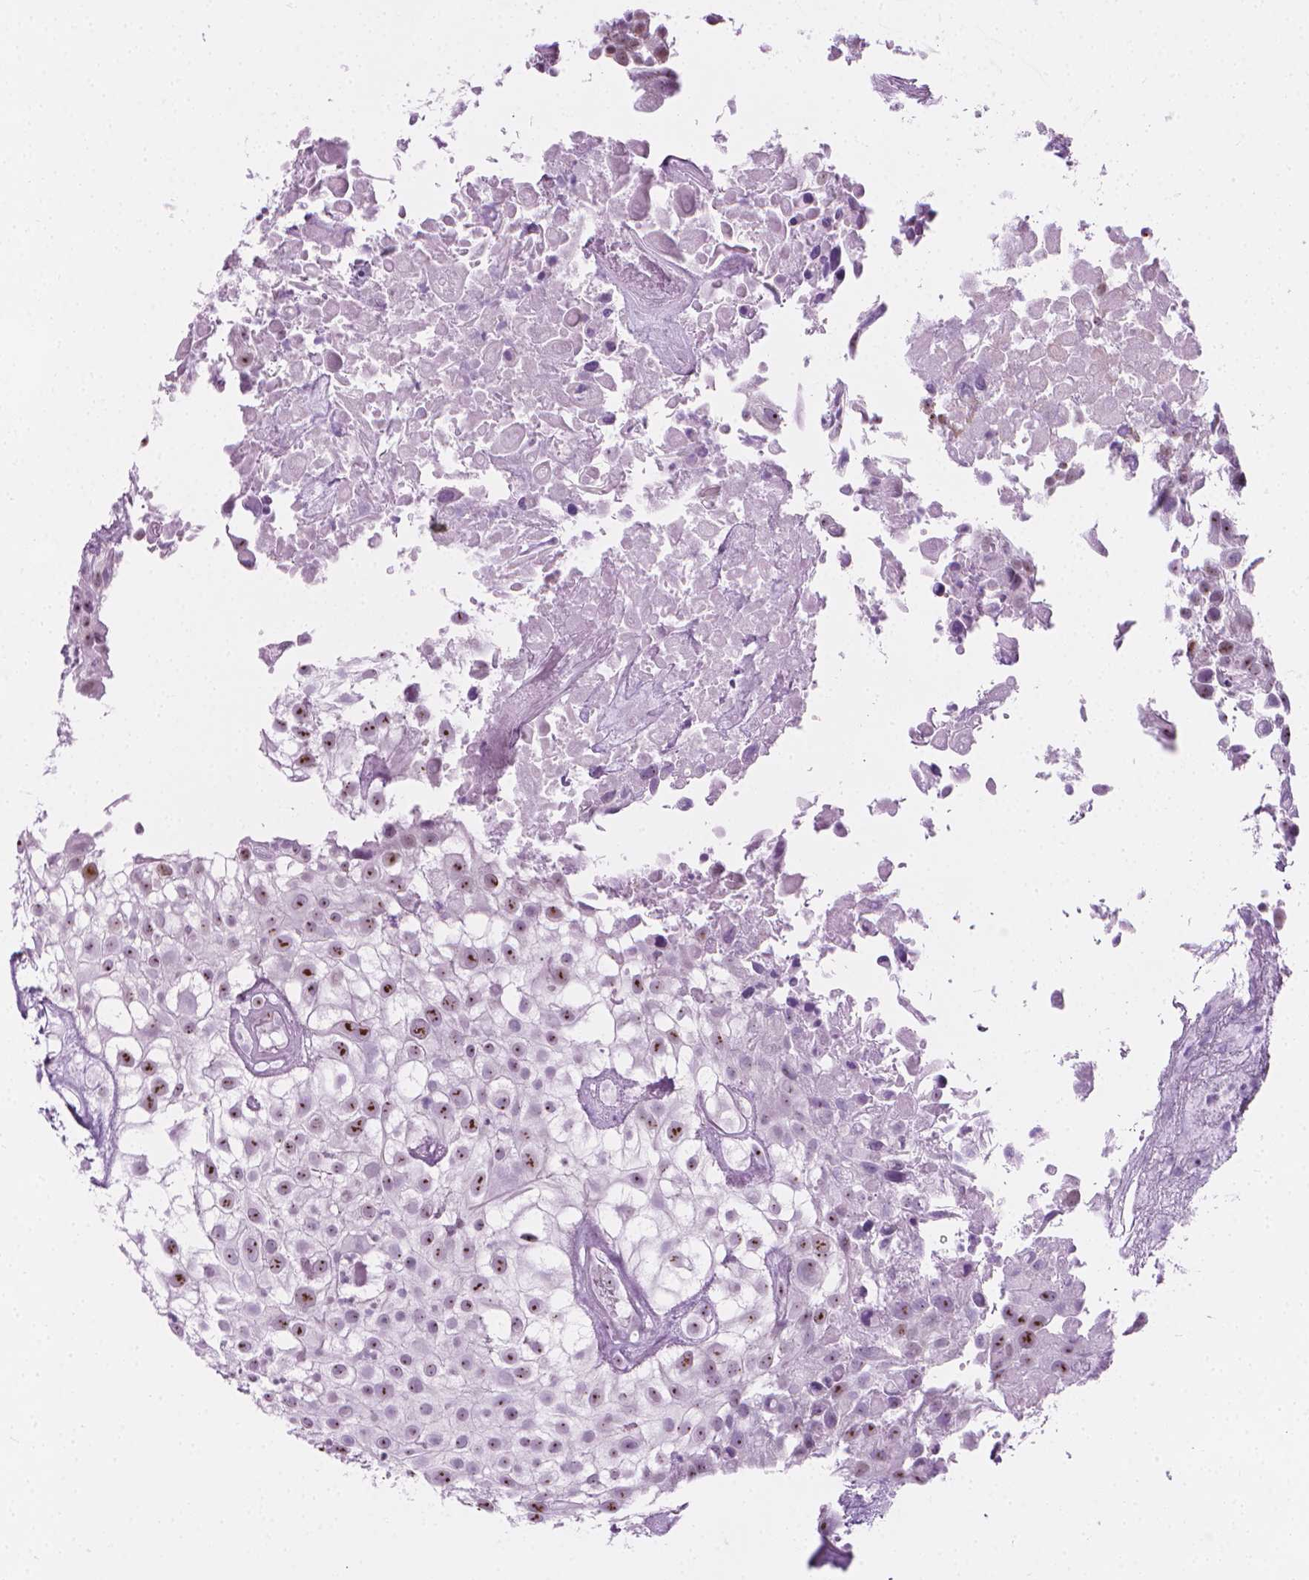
{"staining": {"intensity": "strong", "quantity": ">75%", "location": "nuclear"}, "tissue": "urothelial cancer", "cell_type": "Tumor cells", "image_type": "cancer", "snomed": [{"axis": "morphology", "description": "Urothelial carcinoma, High grade"}, {"axis": "topography", "description": "Urinary bladder"}], "caption": "Tumor cells display strong nuclear expression in approximately >75% of cells in high-grade urothelial carcinoma.", "gene": "NOL7", "patient": {"sex": "male", "age": 56}}